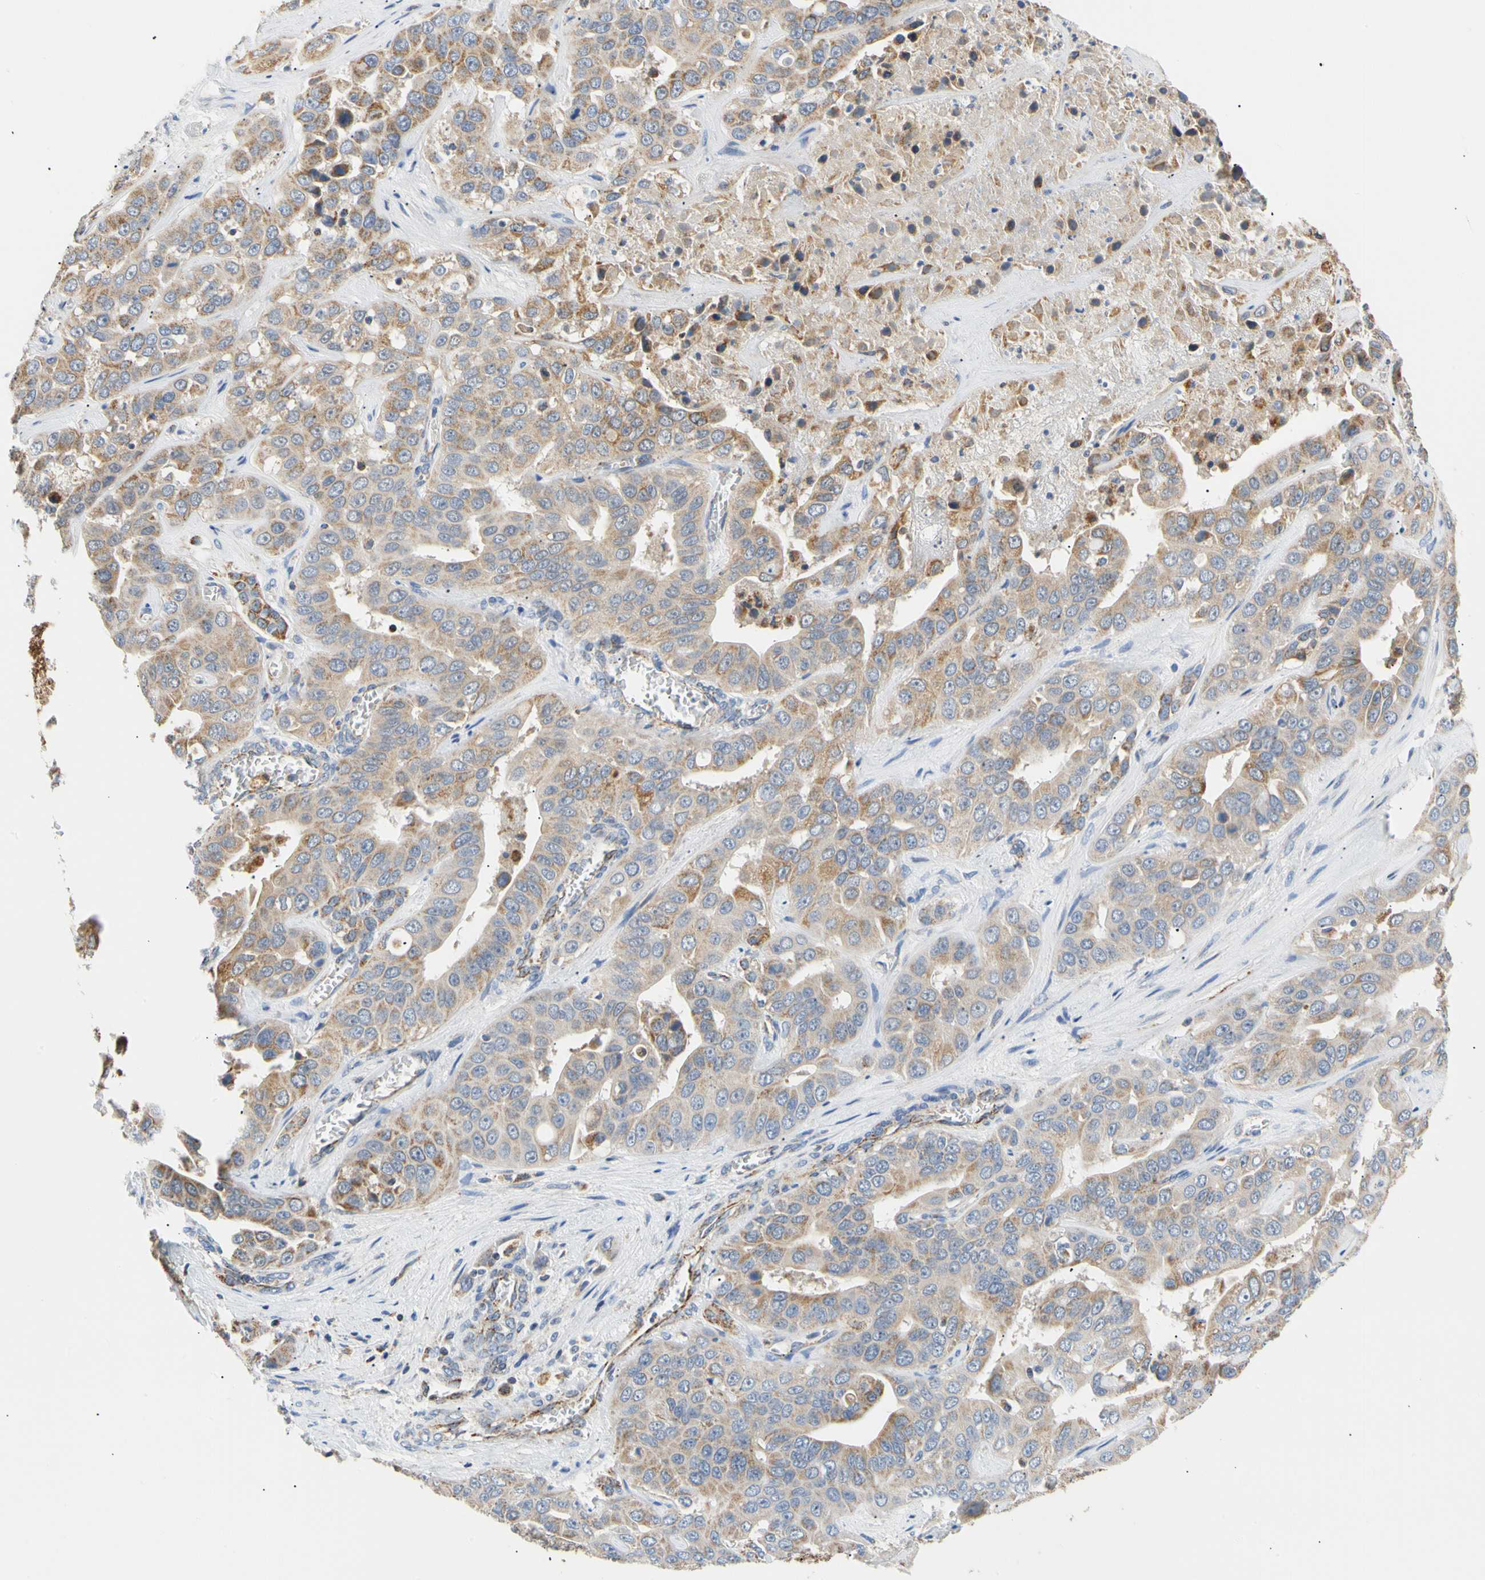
{"staining": {"intensity": "moderate", "quantity": ">75%", "location": "cytoplasmic/membranous"}, "tissue": "liver cancer", "cell_type": "Tumor cells", "image_type": "cancer", "snomed": [{"axis": "morphology", "description": "Cholangiocarcinoma"}, {"axis": "topography", "description": "Liver"}], "caption": "This image exhibits IHC staining of human liver cancer, with medium moderate cytoplasmic/membranous expression in about >75% of tumor cells.", "gene": "ACAT1", "patient": {"sex": "female", "age": 52}}